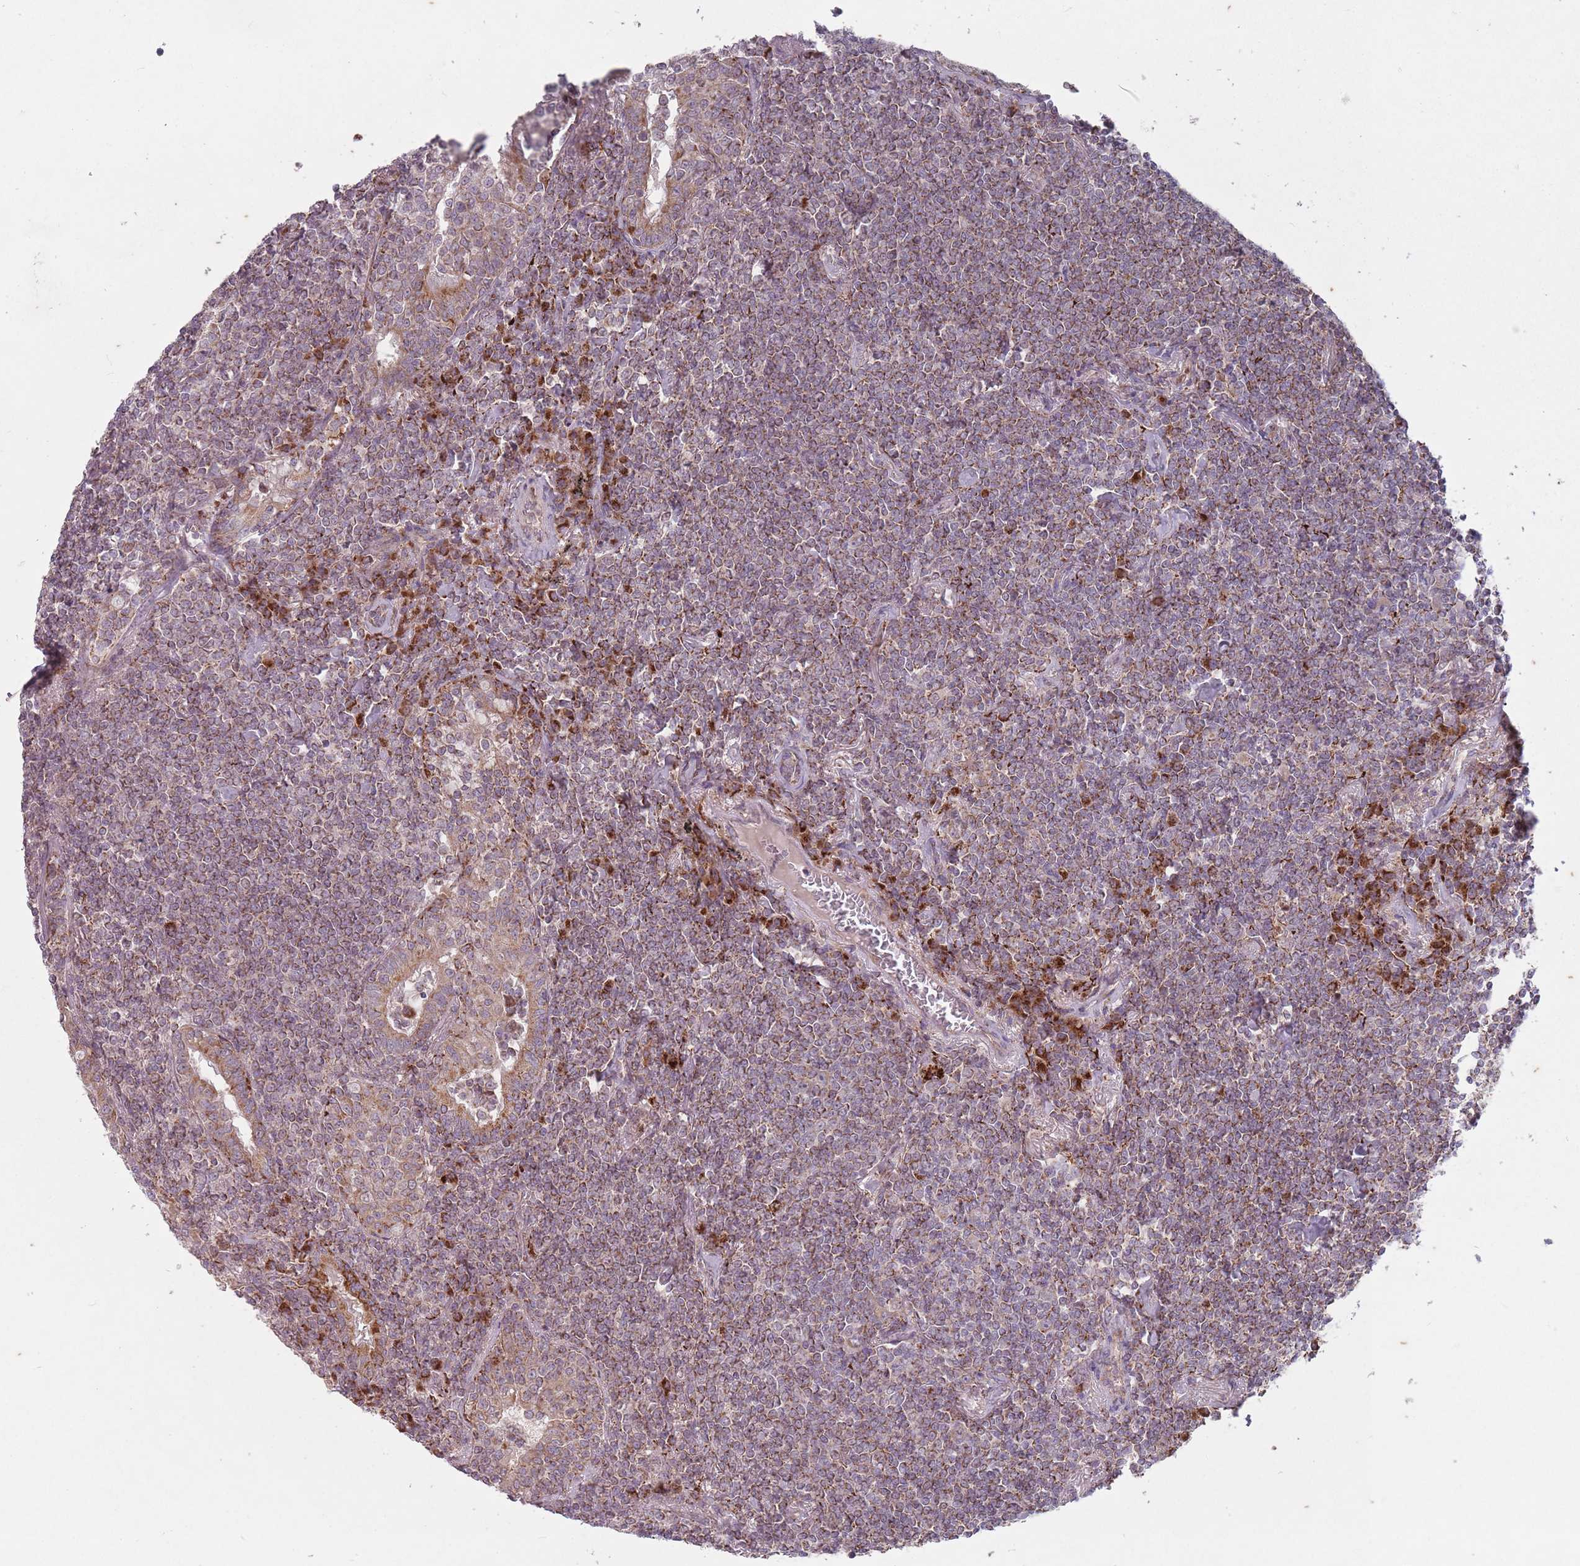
{"staining": {"intensity": "moderate", "quantity": ">75%", "location": "cytoplasmic/membranous"}, "tissue": "lymphoma", "cell_type": "Tumor cells", "image_type": "cancer", "snomed": [{"axis": "morphology", "description": "Malignant lymphoma, non-Hodgkin's type, Low grade"}, {"axis": "topography", "description": "Lung"}], "caption": "Protein analysis of lymphoma tissue displays moderate cytoplasmic/membranous staining in about >75% of tumor cells.", "gene": "OR10Q1", "patient": {"sex": "female", "age": 71}}